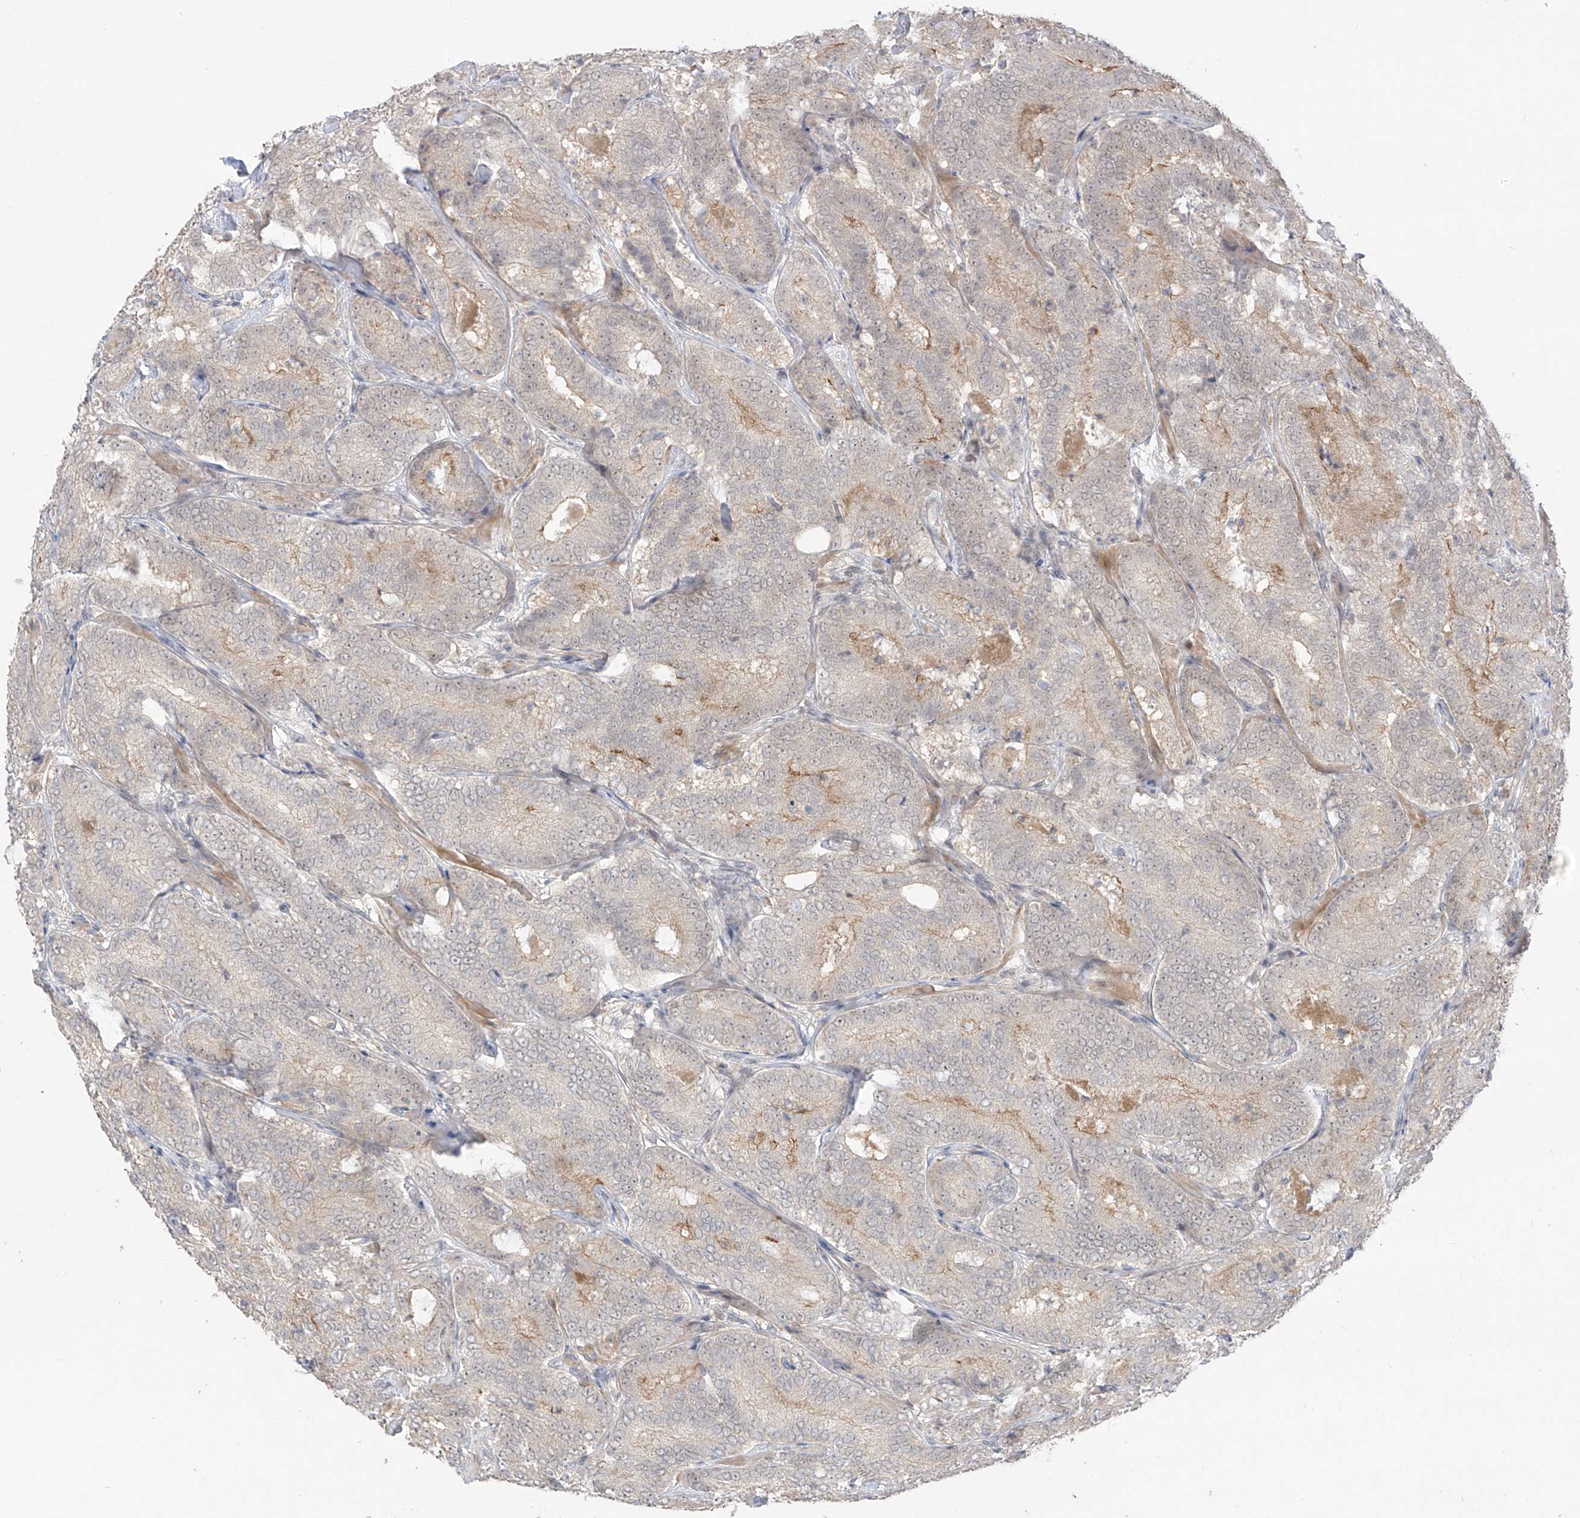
{"staining": {"intensity": "weak", "quantity": "<25%", "location": "cytoplasmic/membranous"}, "tissue": "prostate cancer", "cell_type": "Tumor cells", "image_type": "cancer", "snomed": [{"axis": "morphology", "description": "Adenocarcinoma, High grade"}, {"axis": "topography", "description": "Prostate"}], "caption": "Tumor cells are negative for protein expression in human prostate cancer (high-grade adenocarcinoma).", "gene": "OGT", "patient": {"sex": "male", "age": 57}}